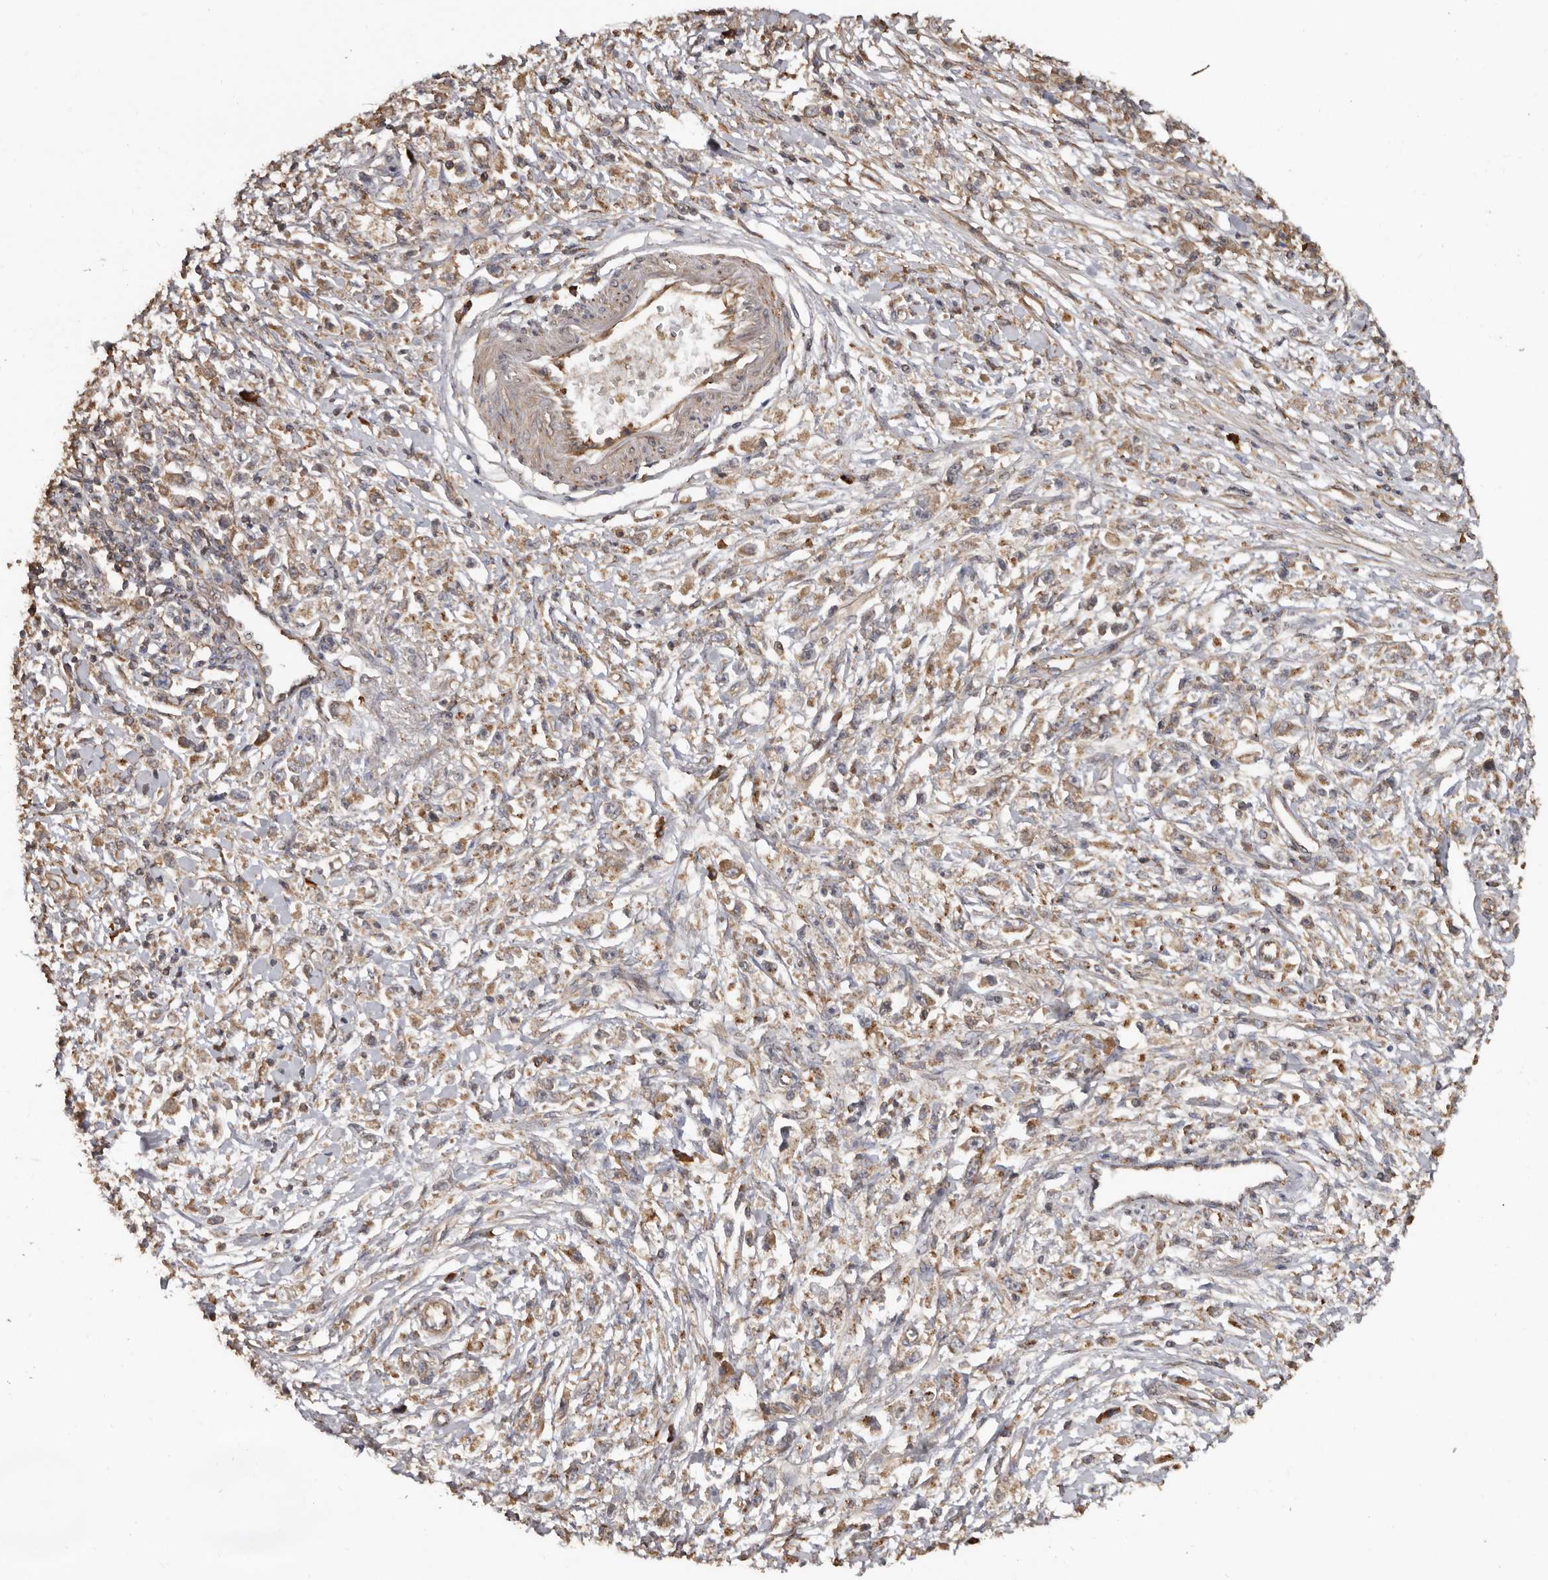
{"staining": {"intensity": "moderate", "quantity": ">75%", "location": "cytoplasmic/membranous"}, "tissue": "stomach cancer", "cell_type": "Tumor cells", "image_type": "cancer", "snomed": [{"axis": "morphology", "description": "Adenocarcinoma, NOS"}, {"axis": "topography", "description": "Stomach"}], "caption": "A photomicrograph of adenocarcinoma (stomach) stained for a protein demonstrates moderate cytoplasmic/membranous brown staining in tumor cells.", "gene": "FLCN", "patient": {"sex": "female", "age": 59}}